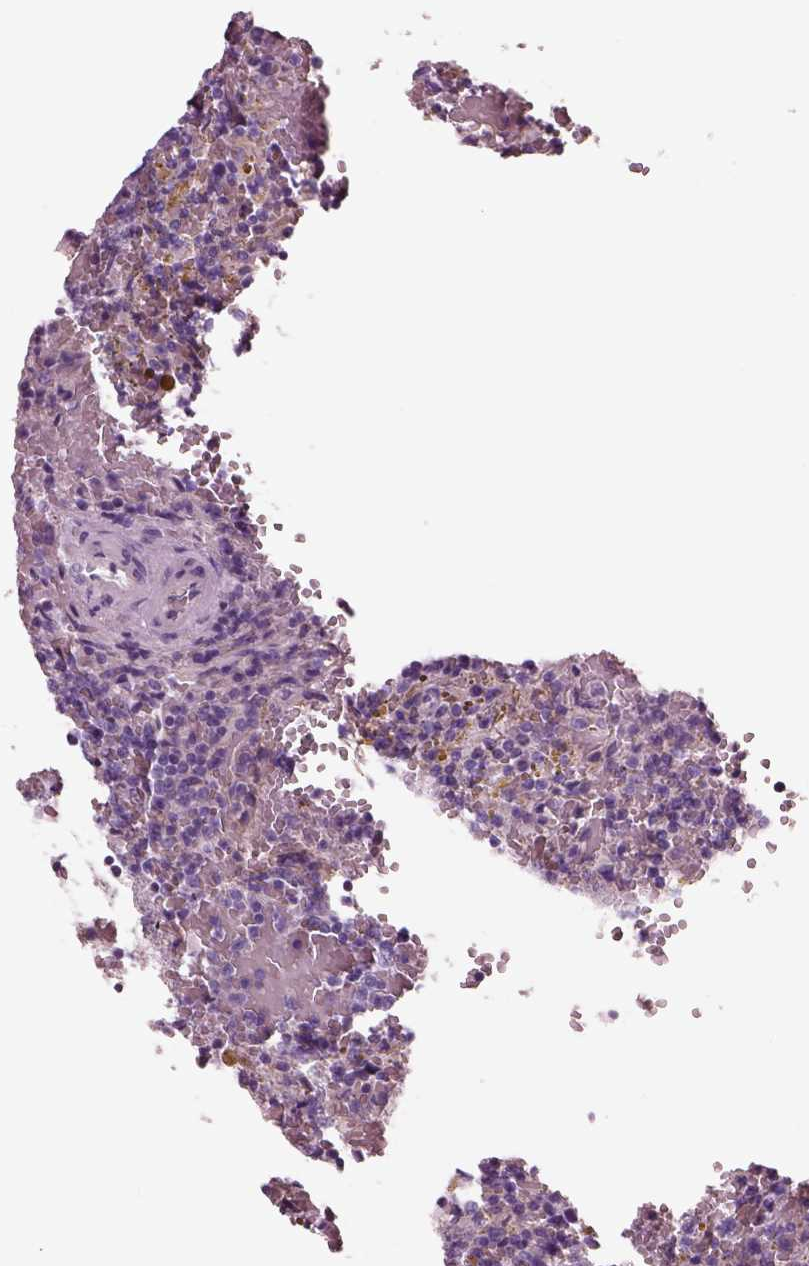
{"staining": {"intensity": "negative", "quantity": "none", "location": "none"}, "tissue": "lymphoma", "cell_type": "Tumor cells", "image_type": "cancer", "snomed": [{"axis": "morphology", "description": "Malignant lymphoma, non-Hodgkin's type, Low grade"}, {"axis": "topography", "description": "Spleen"}], "caption": "Immunohistochemical staining of human low-grade malignant lymphoma, non-Hodgkin's type reveals no significant expression in tumor cells.", "gene": "IGLL1", "patient": {"sex": "female", "age": 65}}